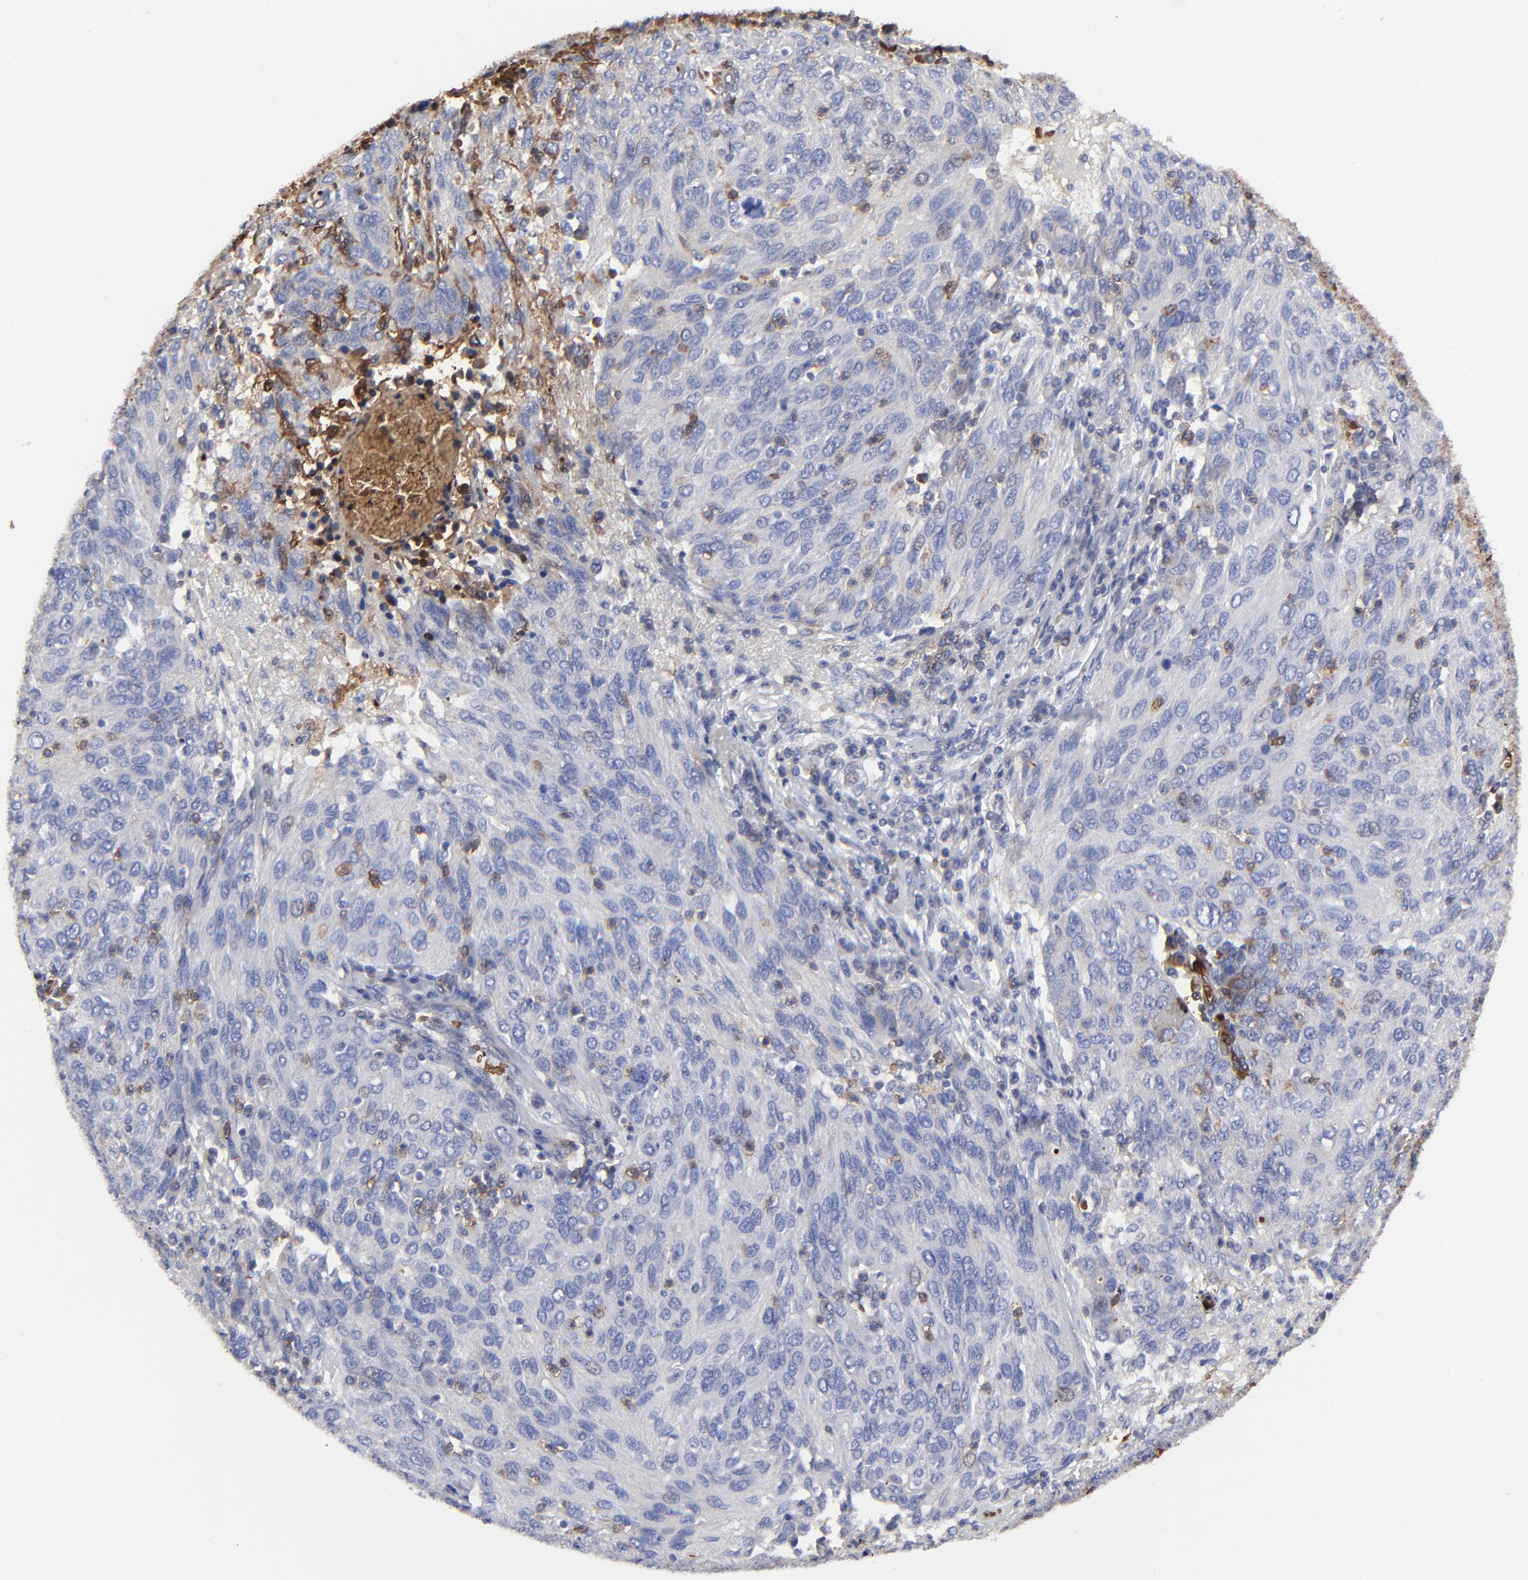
{"staining": {"intensity": "negative", "quantity": "none", "location": "none"}, "tissue": "ovarian cancer", "cell_type": "Tumor cells", "image_type": "cancer", "snomed": [{"axis": "morphology", "description": "Carcinoma, endometroid"}, {"axis": "topography", "description": "Ovary"}], "caption": "Immunohistochemistry histopathology image of neoplastic tissue: ovarian endometroid carcinoma stained with DAB (3,3'-diaminobenzidine) exhibits no significant protein expression in tumor cells. (DAB (3,3'-diaminobenzidine) immunohistochemistry (IHC) visualized using brightfield microscopy, high magnification).", "gene": "PAG1", "patient": {"sex": "female", "age": 50}}